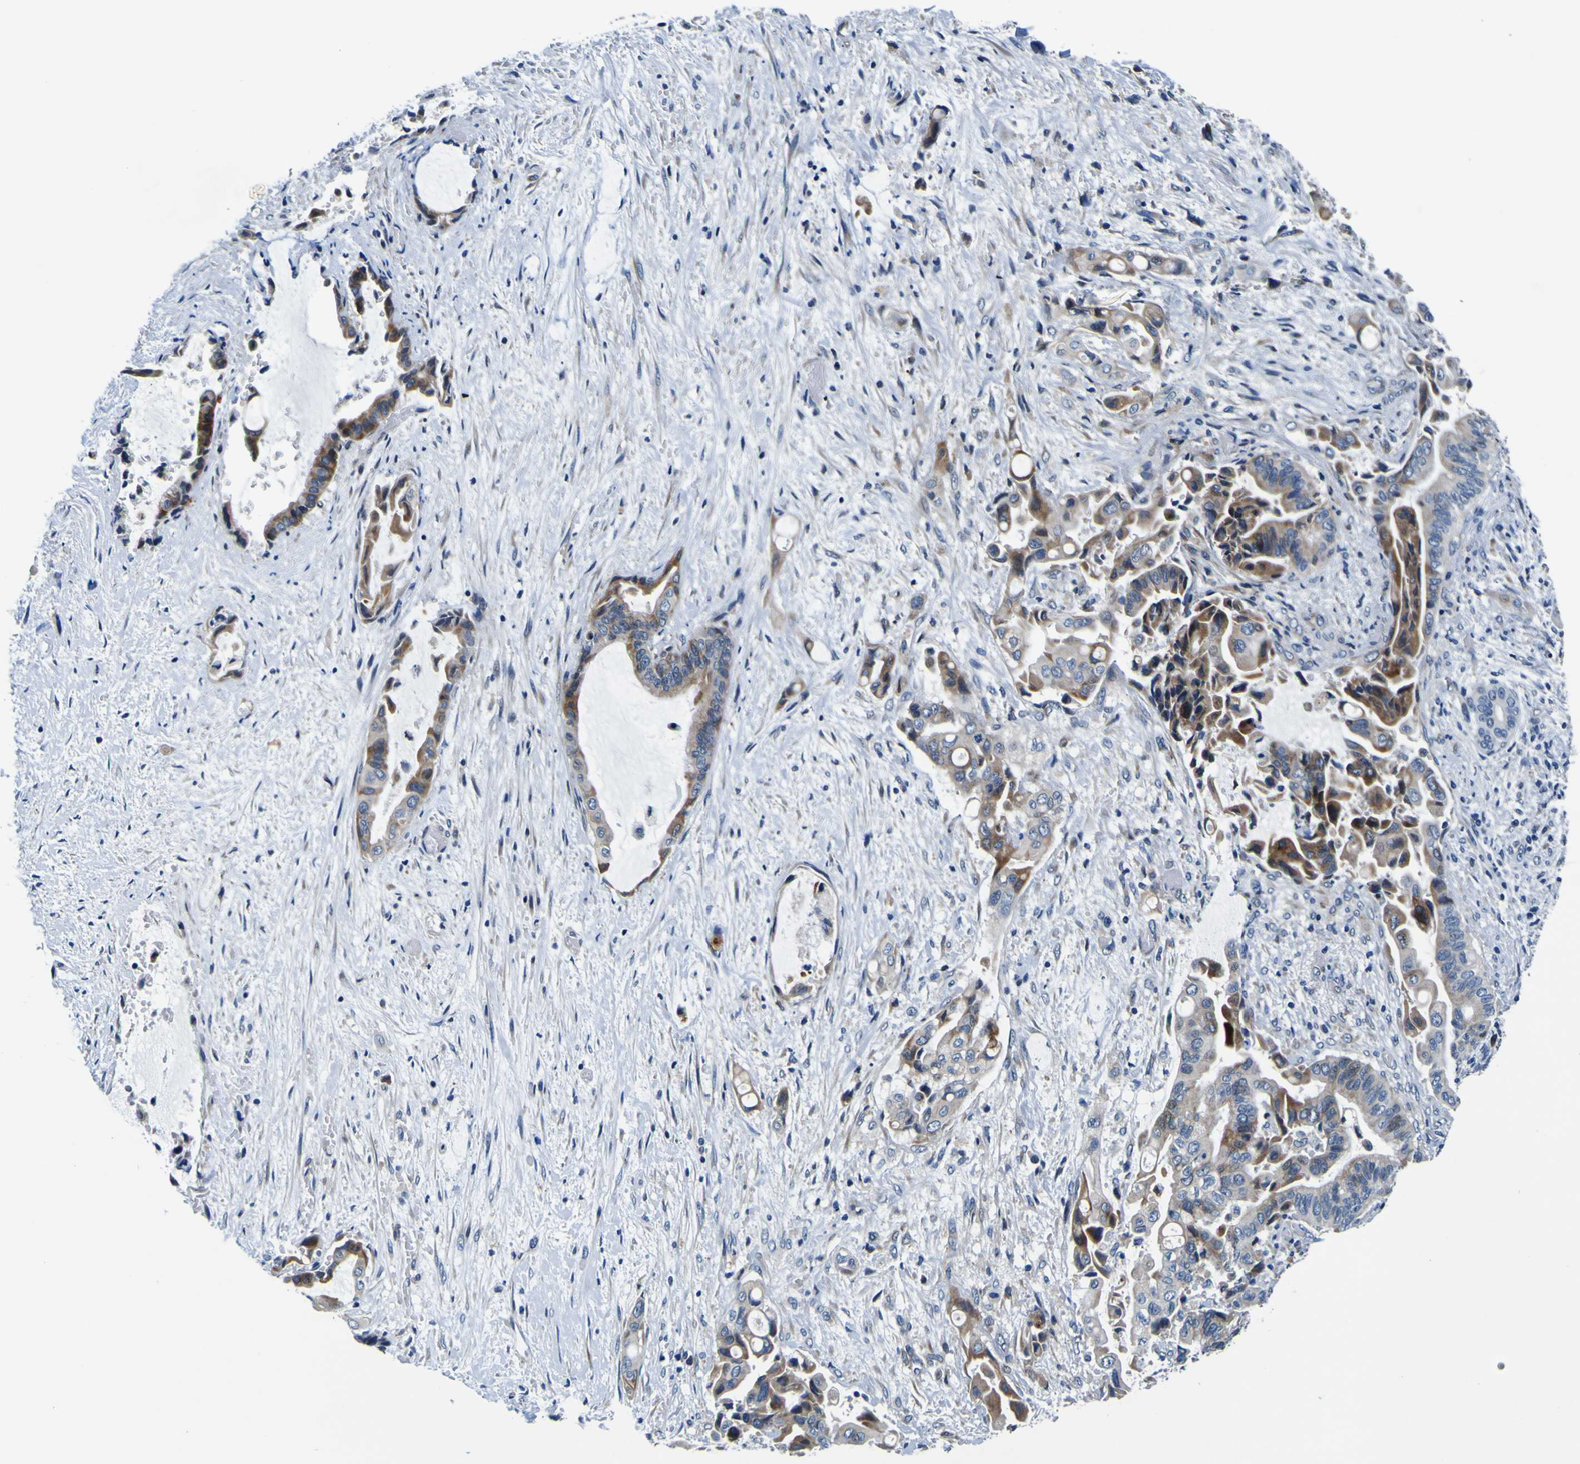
{"staining": {"intensity": "moderate", "quantity": ">75%", "location": "cytoplasmic/membranous"}, "tissue": "liver cancer", "cell_type": "Tumor cells", "image_type": "cancer", "snomed": [{"axis": "morphology", "description": "Cholangiocarcinoma"}, {"axis": "topography", "description": "Liver"}], "caption": "High-magnification brightfield microscopy of liver cancer (cholangiocarcinoma) stained with DAB (3,3'-diaminobenzidine) (brown) and counterstained with hematoxylin (blue). tumor cells exhibit moderate cytoplasmic/membranous positivity is appreciated in approximately>75% of cells.", "gene": "AGAP3", "patient": {"sex": "female", "age": 61}}